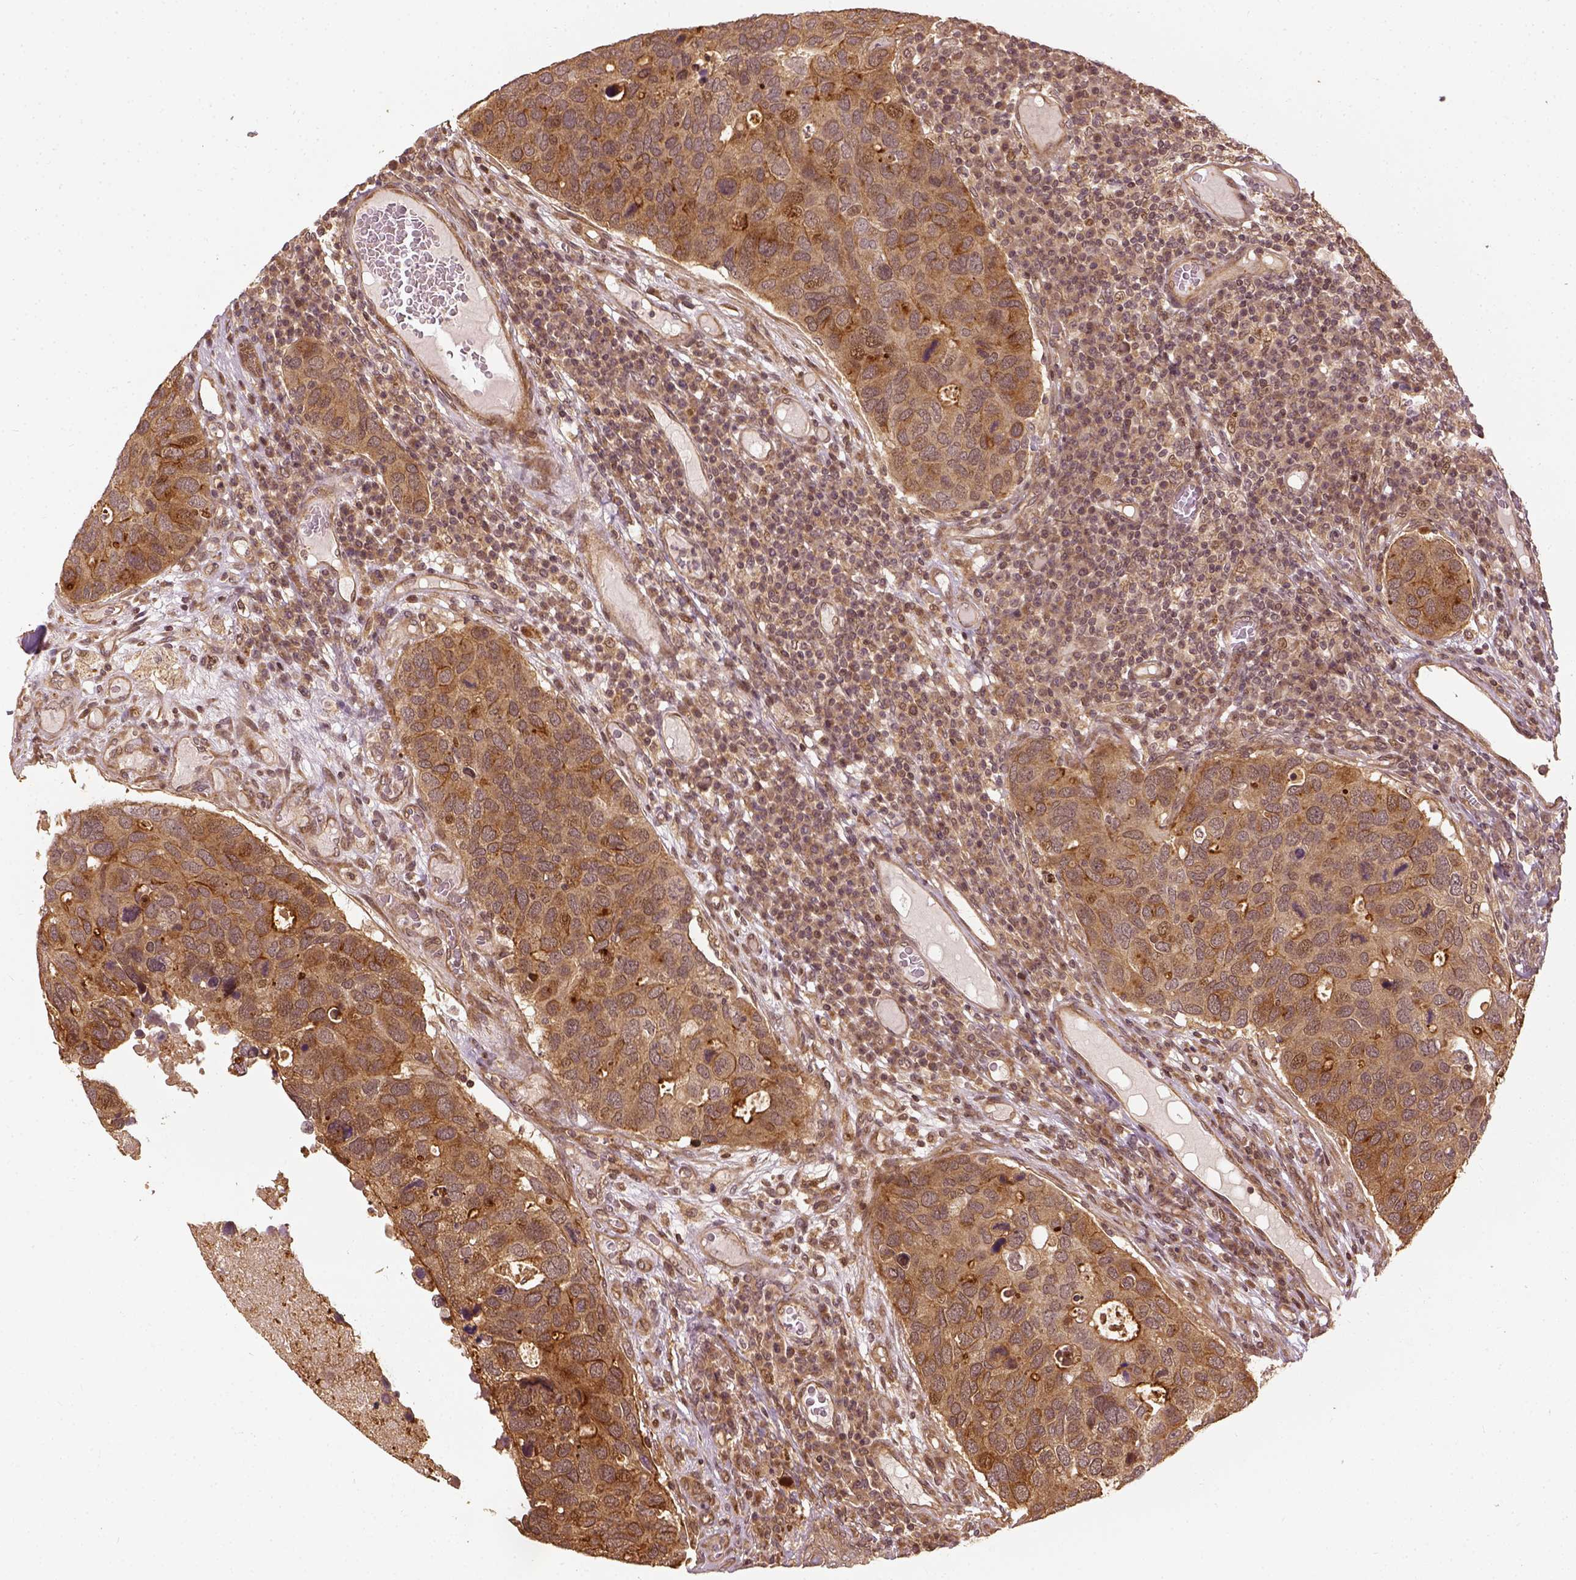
{"staining": {"intensity": "moderate", "quantity": ">75%", "location": "cytoplasmic/membranous"}, "tissue": "breast cancer", "cell_type": "Tumor cells", "image_type": "cancer", "snomed": [{"axis": "morphology", "description": "Duct carcinoma"}, {"axis": "topography", "description": "Breast"}], "caption": "Human breast cancer stained with a protein marker exhibits moderate staining in tumor cells.", "gene": "VEGFA", "patient": {"sex": "female", "age": 83}}